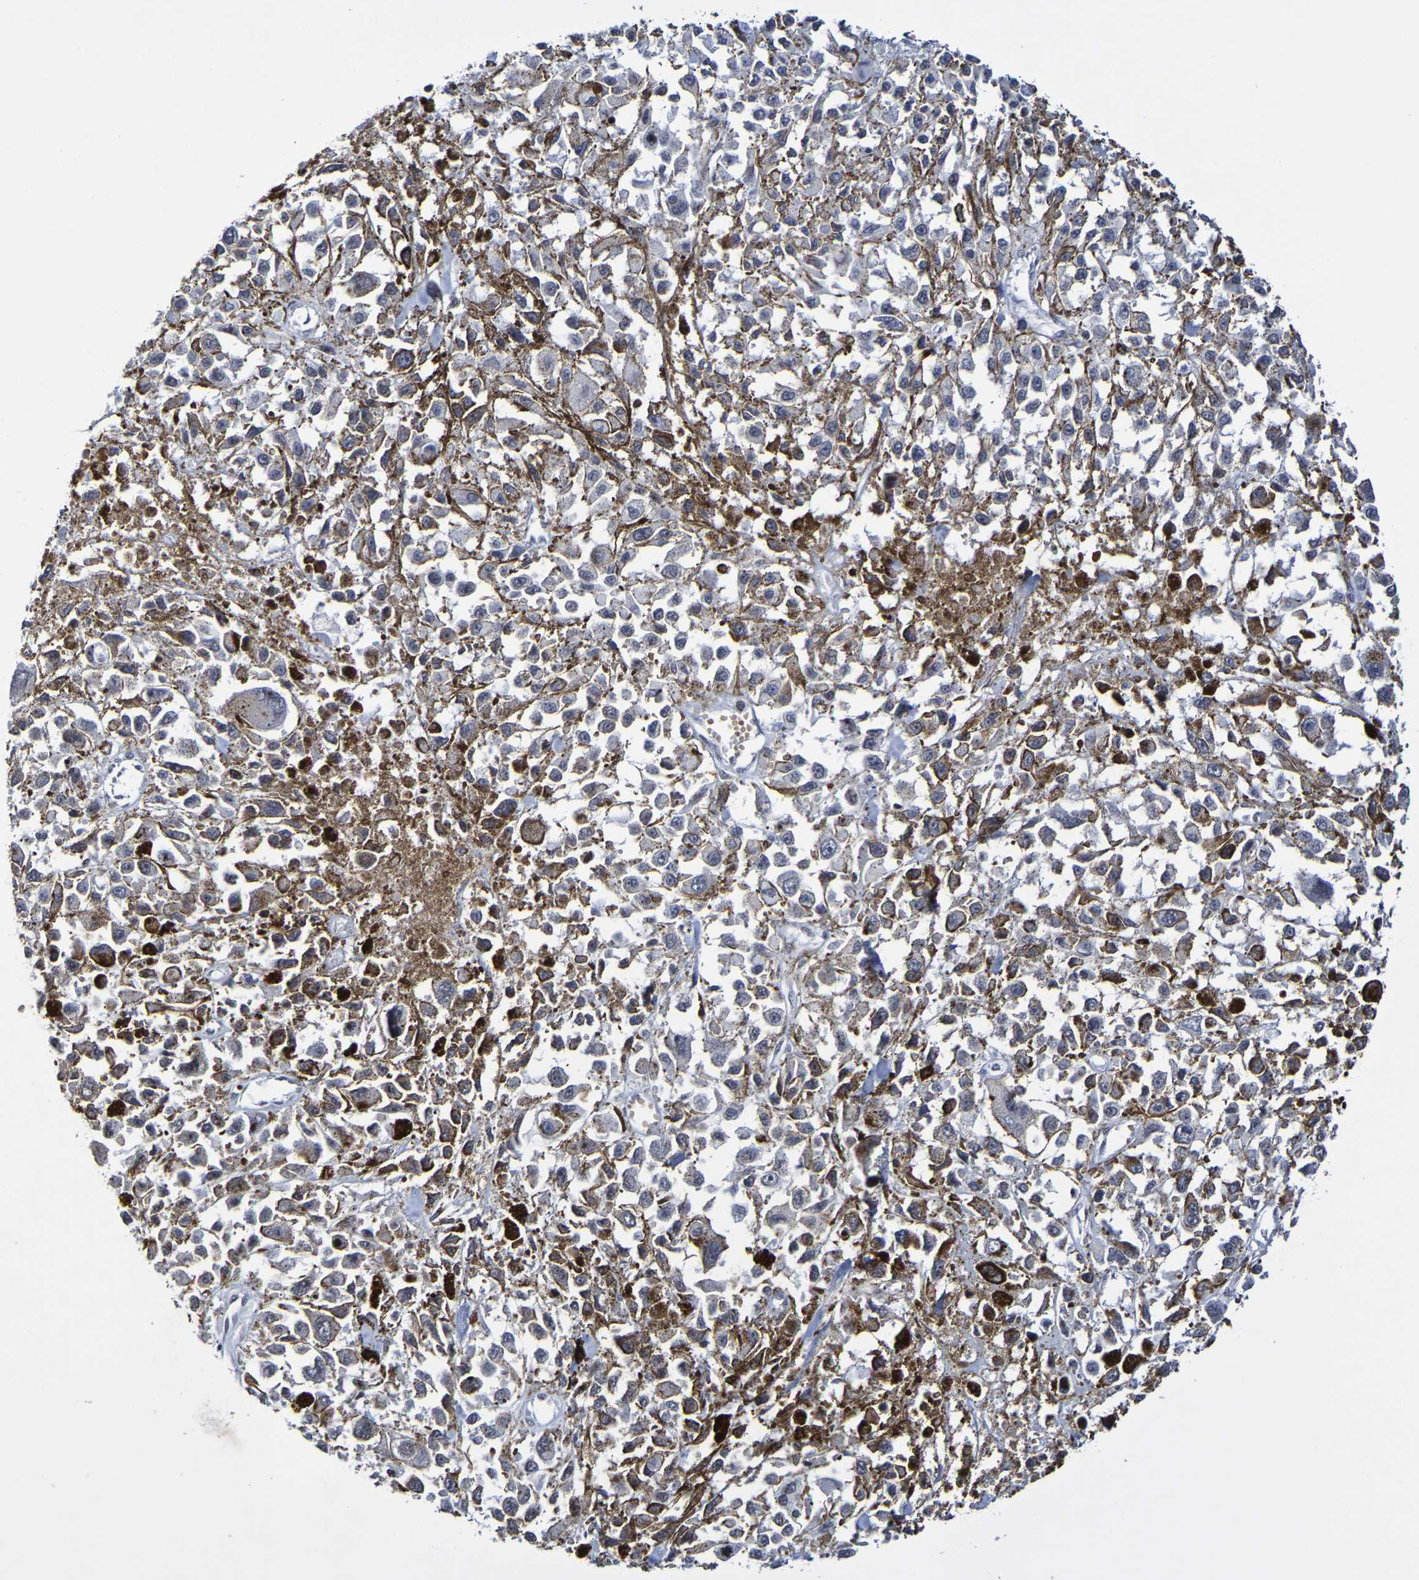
{"staining": {"intensity": "negative", "quantity": "none", "location": "none"}, "tissue": "melanoma", "cell_type": "Tumor cells", "image_type": "cancer", "snomed": [{"axis": "morphology", "description": "Malignant melanoma, Metastatic site"}, {"axis": "topography", "description": "Lymph node"}], "caption": "Melanoma was stained to show a protein in brown. There is no significant staining in tumor cells. (Stains: DAB (3,3'-diaminobenzidine) immunohistochemistry (IHC) with hematoxylin counter stain, Microscopy: brightfield microscopy at high magnification).", "gene": "ATF4", "patient": {"sex": "male", "age": 59}}